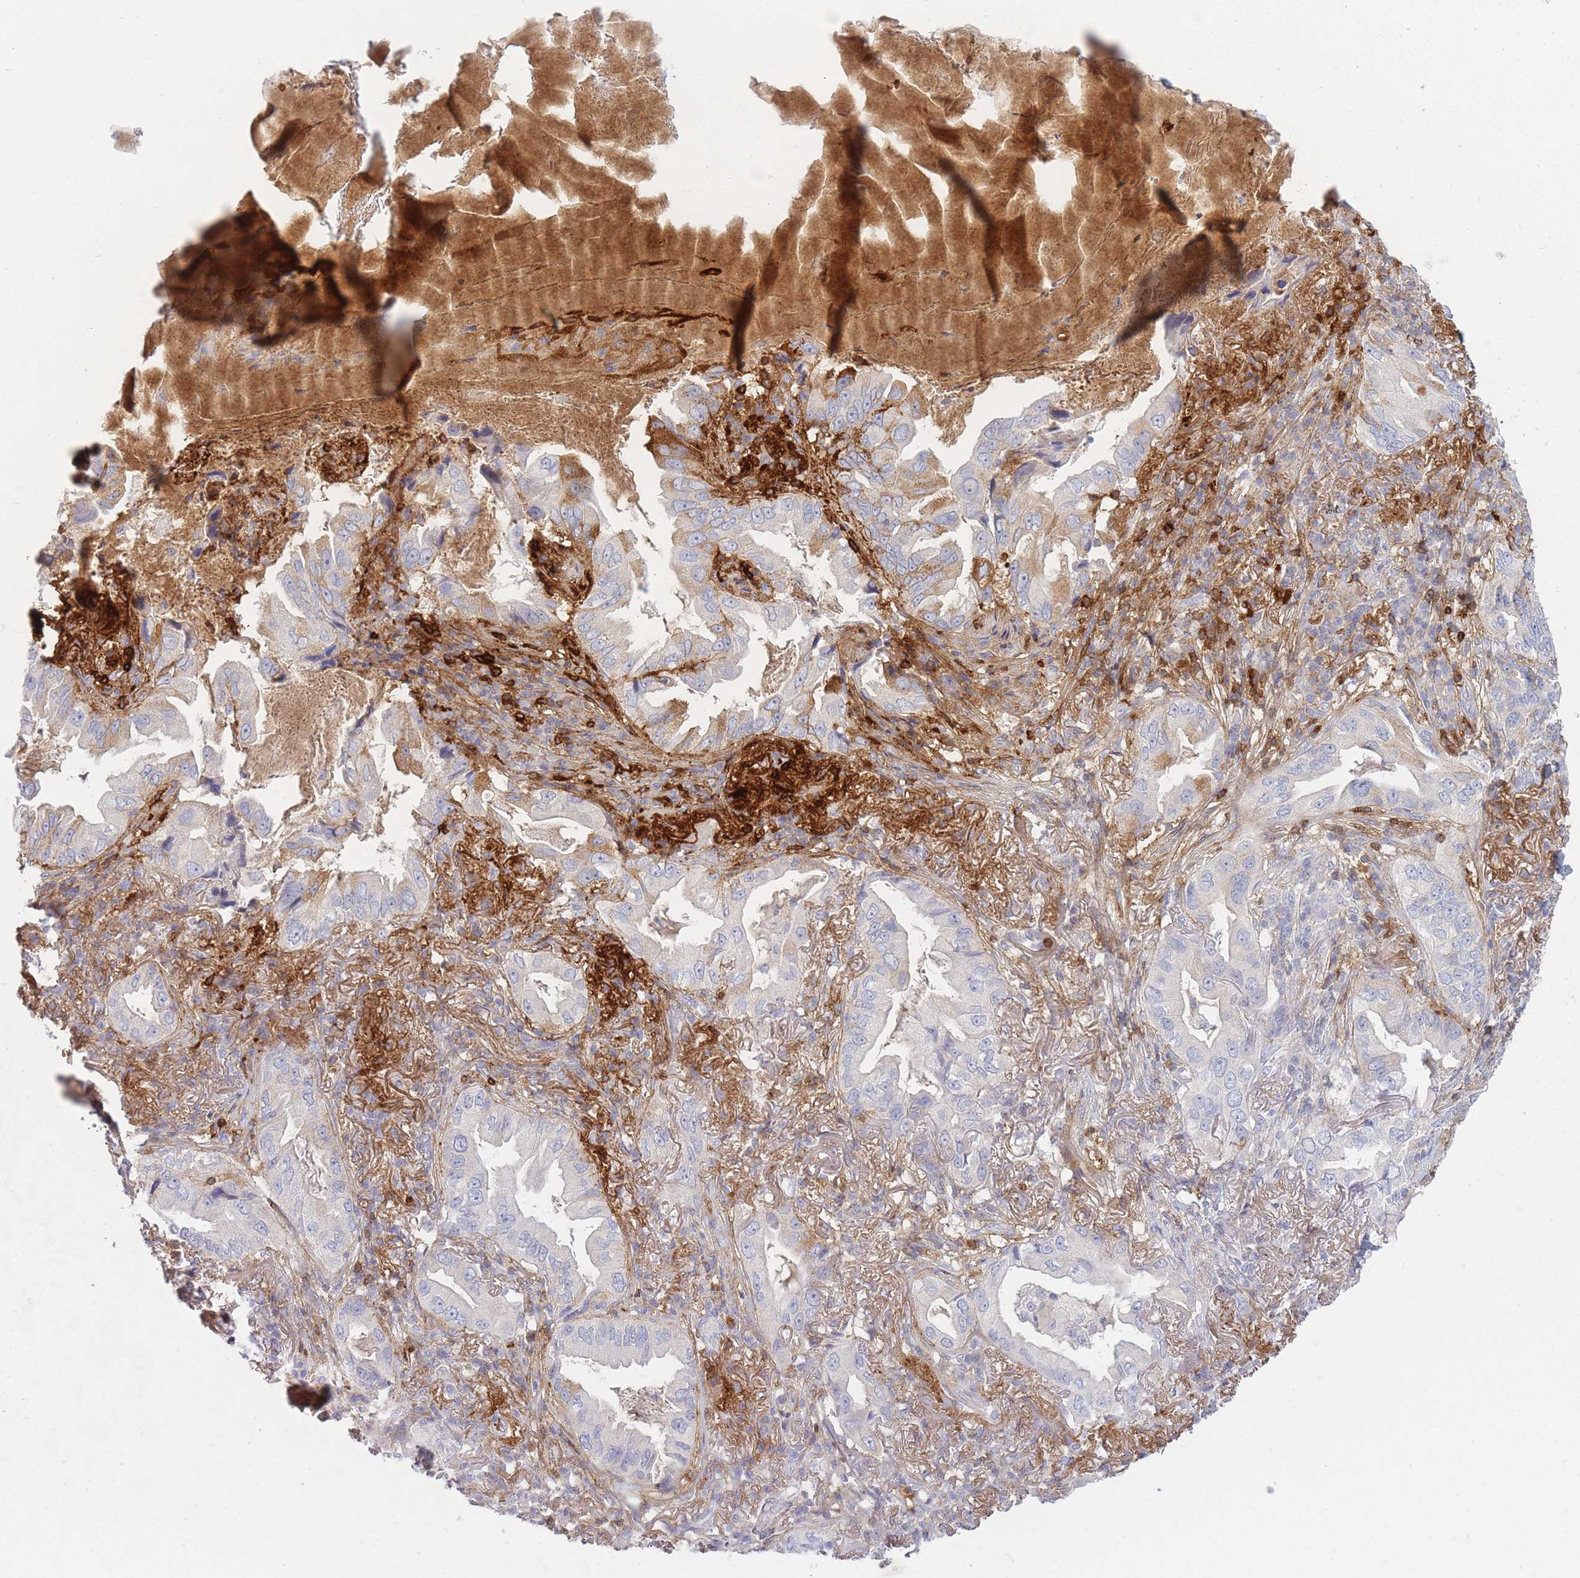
{"staining": {"intensity": "strong", "quantity": "25%-75%", "location": "cytoplasmic/membranous"}, "tissue": "lung cancer", "cell_type": "Tumor cells", "image_type": "cancer", "snomed": [{"axis": "morphology", "description": "Adenocarcinoma, NOS"}, {"axis": "topography", "description": "Lung"}], "caption": "Lung cancer tissue exhibits strong cytoplasmic/membranous positivity in about 25%-75% of tumor cells, visualized by immunohistochemistry. The protein of interest is stained brown, and the nuclei are stained in blue (DAB IHC with brightfield microscopy, high magnification).", "gene": "PRG4", "patient": {"sex": "female", "age": 69}}